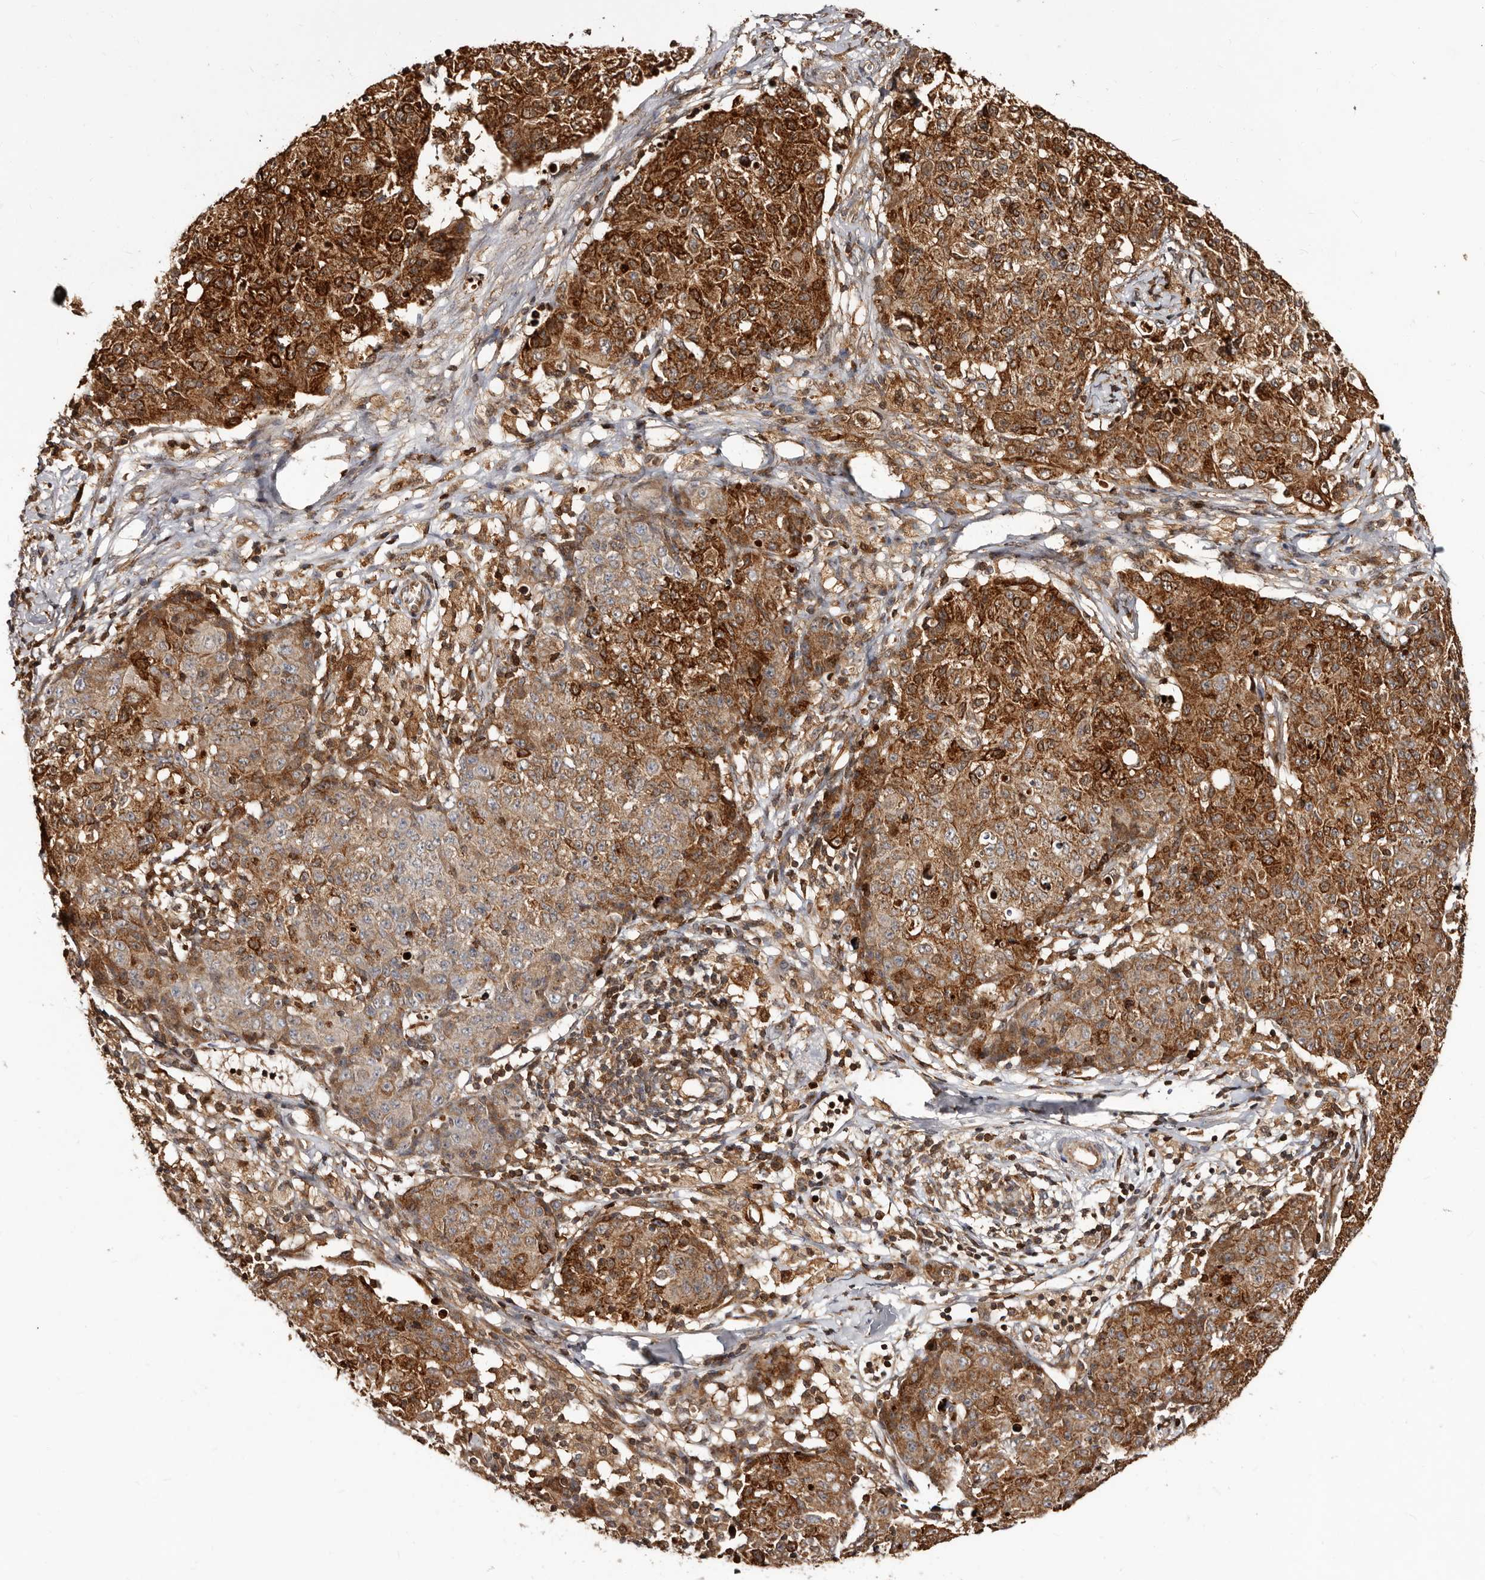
{"staining": {"intensity": "strong", "quantity": ">75%", "location": "cytoplasmic/membranous"}, "tissue": "ovarian cancer", "cell_type": "Tumor cells", "image_type": "cancer", "snomed": [{"axis": "morphology", "description": "Carcinoma, endometroid"}, {"axis": "topography", "description": "Ovary"}], "caption": "An IHC photomicrograph of neoplastic tissue is shown. Protein staining in brown labels strong cytoplasmic/membranous positivity in ovarian cancer (endometroid carcinoma) within tumor cells.", "gene": "BAX", "patient": {"sex": "female", "age": 42}}